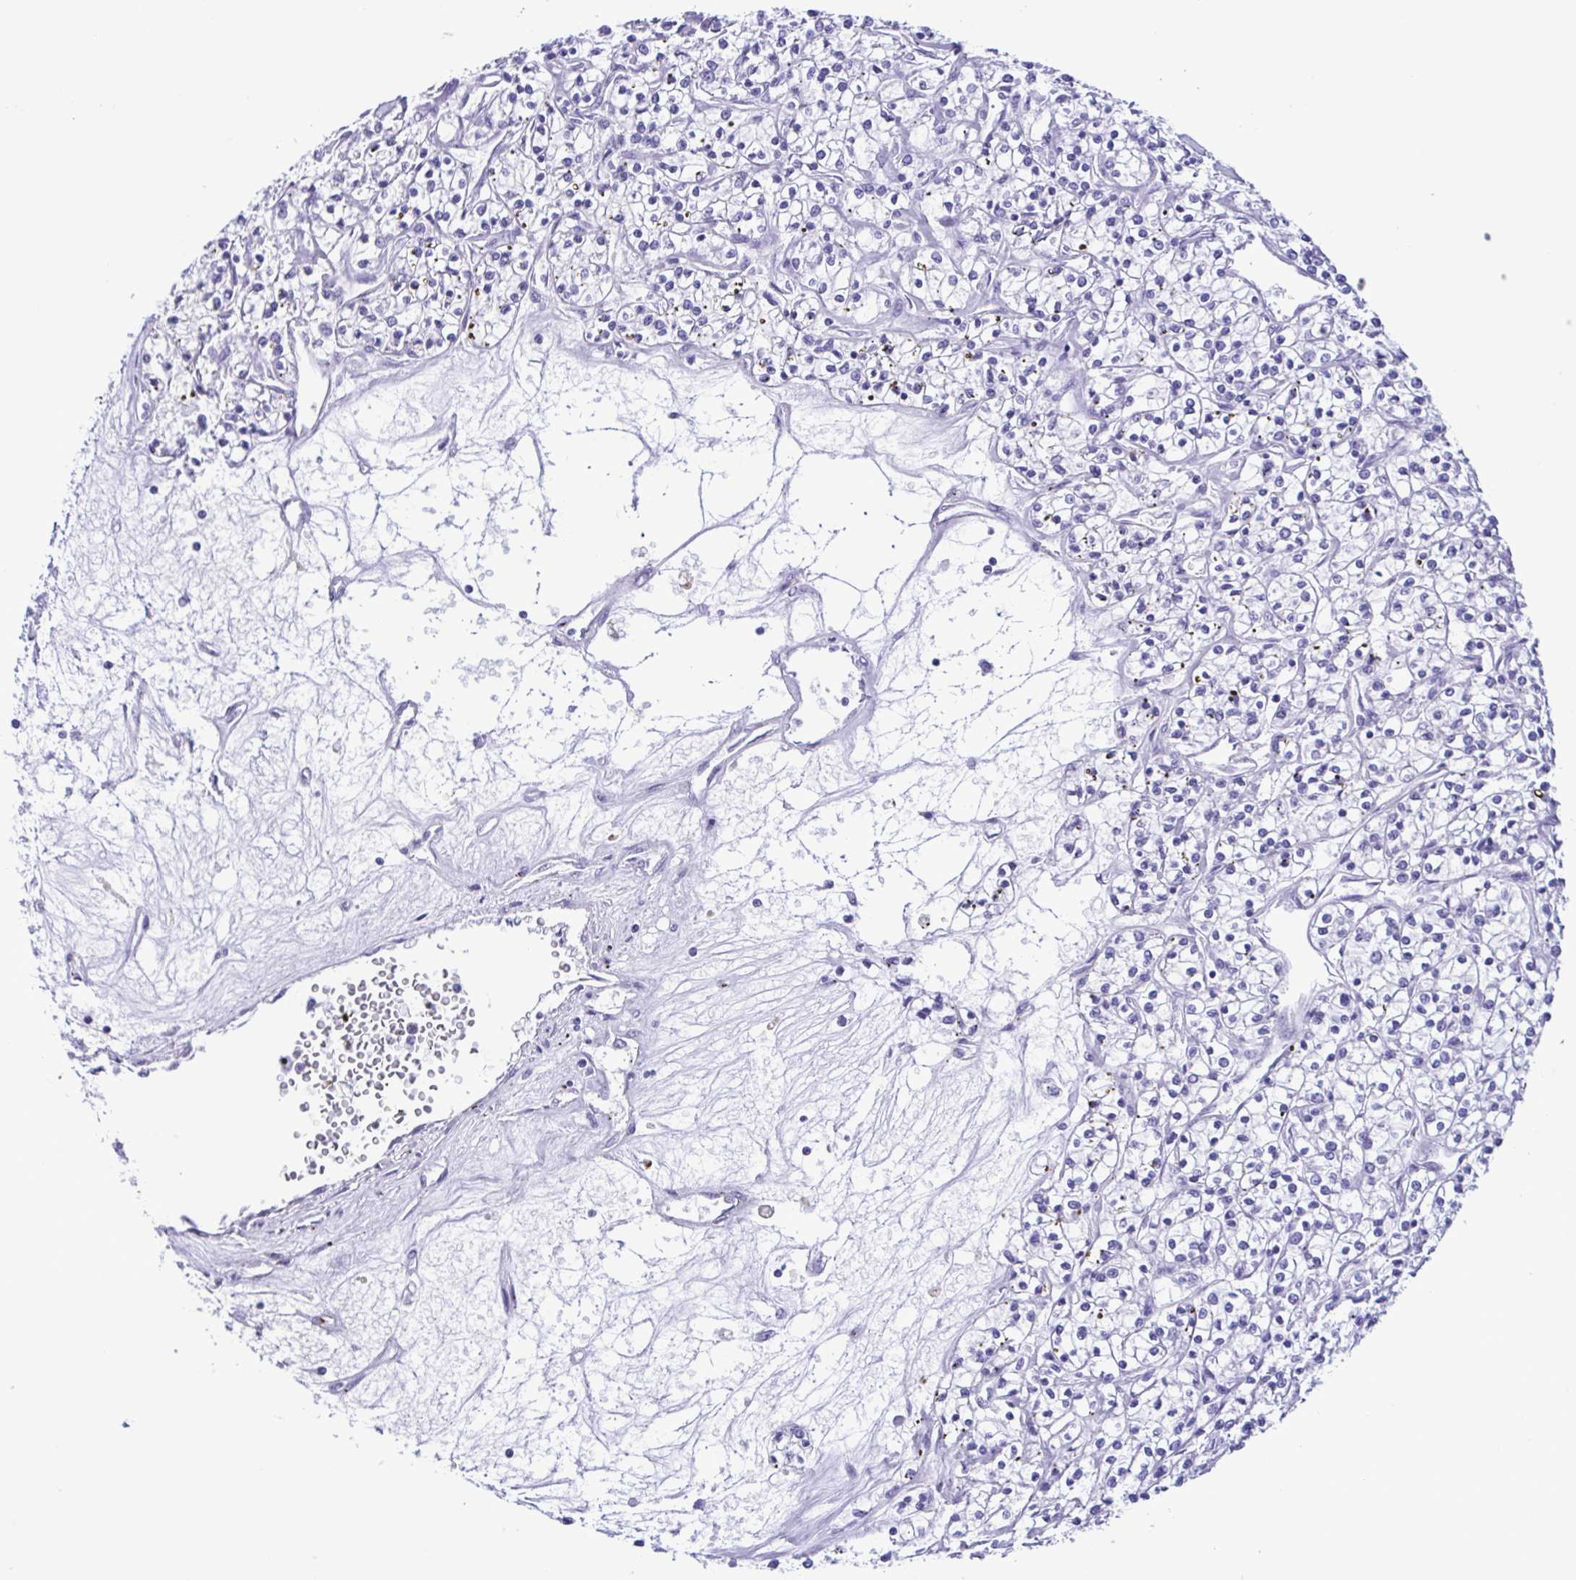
{"staining": {"intensity": "negative", "quantity": "none", "location": "none"}, "tissue": "renal cancer", "cell_type": "Tumor cells", "image_type": "cancer", "snomed": [{"axis": "morphology", "description": "Adenocarcinoma, NOS"}, {"axis": "topography", "description": "Kidney"}], "caption": "Immunohistochemistry (IHC) histopathology image of renal cancer stained for a protein (brown), which exhibits no positivity in tumor cells.", "gene": "CBY2", "patient": {"sex": "female", "age": 59}}